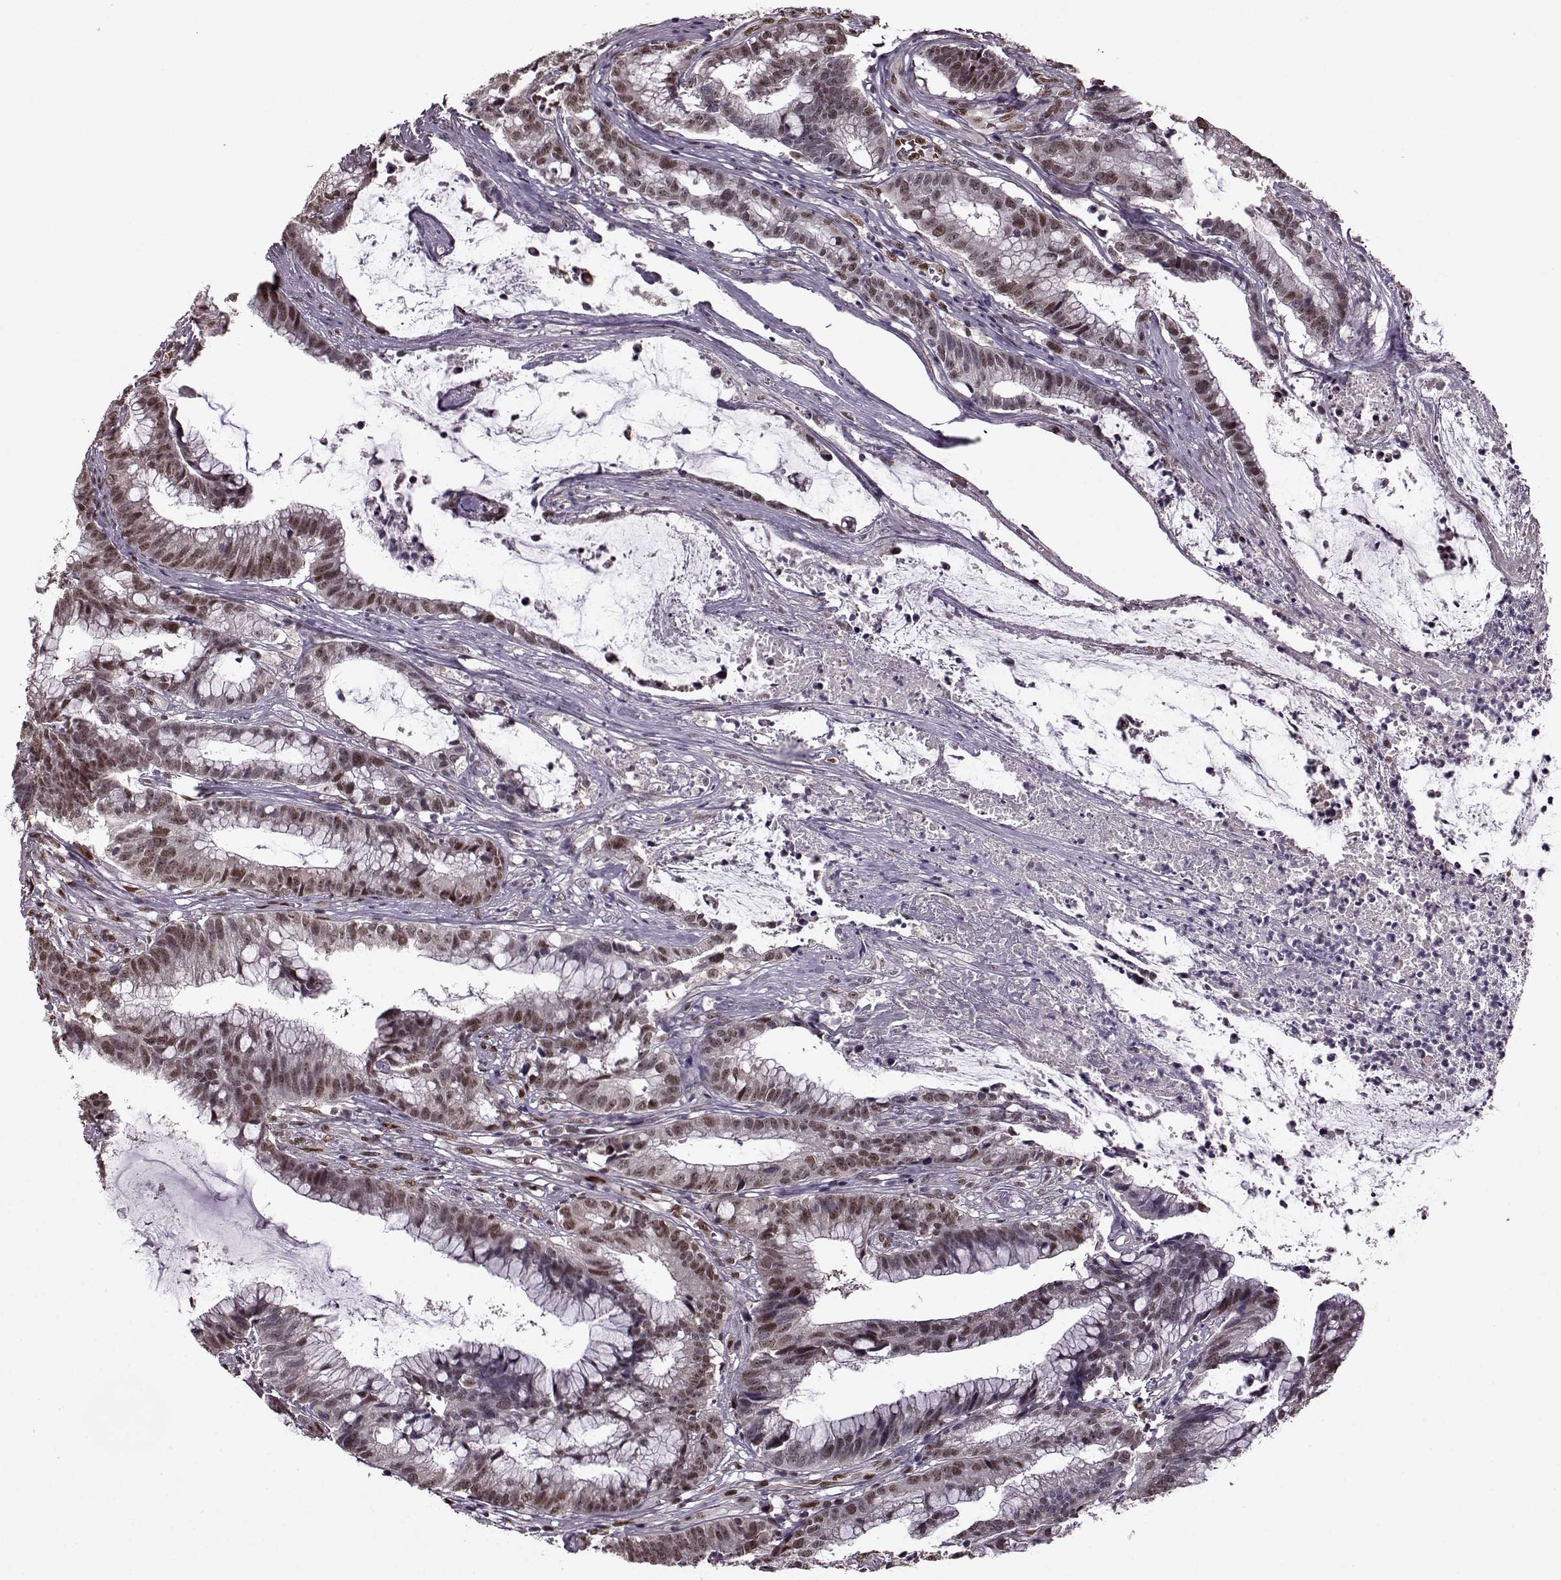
{"staining": {"intensity": "weak", "quantity": ">75%", "location": "nuclear"}, "tissue": "colorectal cancer", "cell_type": "Tumor cells", "image_type": "cancer", "snomed": [{"axis": "morphology", "description": "Adenocarcinoma, NOS"}, {"axis": "topography", "description": "Colon"}], "caption": "The immunohistochemical stain highlights weak nuclear expression in tumor cells of colorectal cancer (adenocarcinoma) tissue. (Stains: DAB in brown, nuclei in blue, Microscopy: brightfield microscopy at high magnification).", "gene": "FTO", "patient": {"sex": "female", "age": 78}}